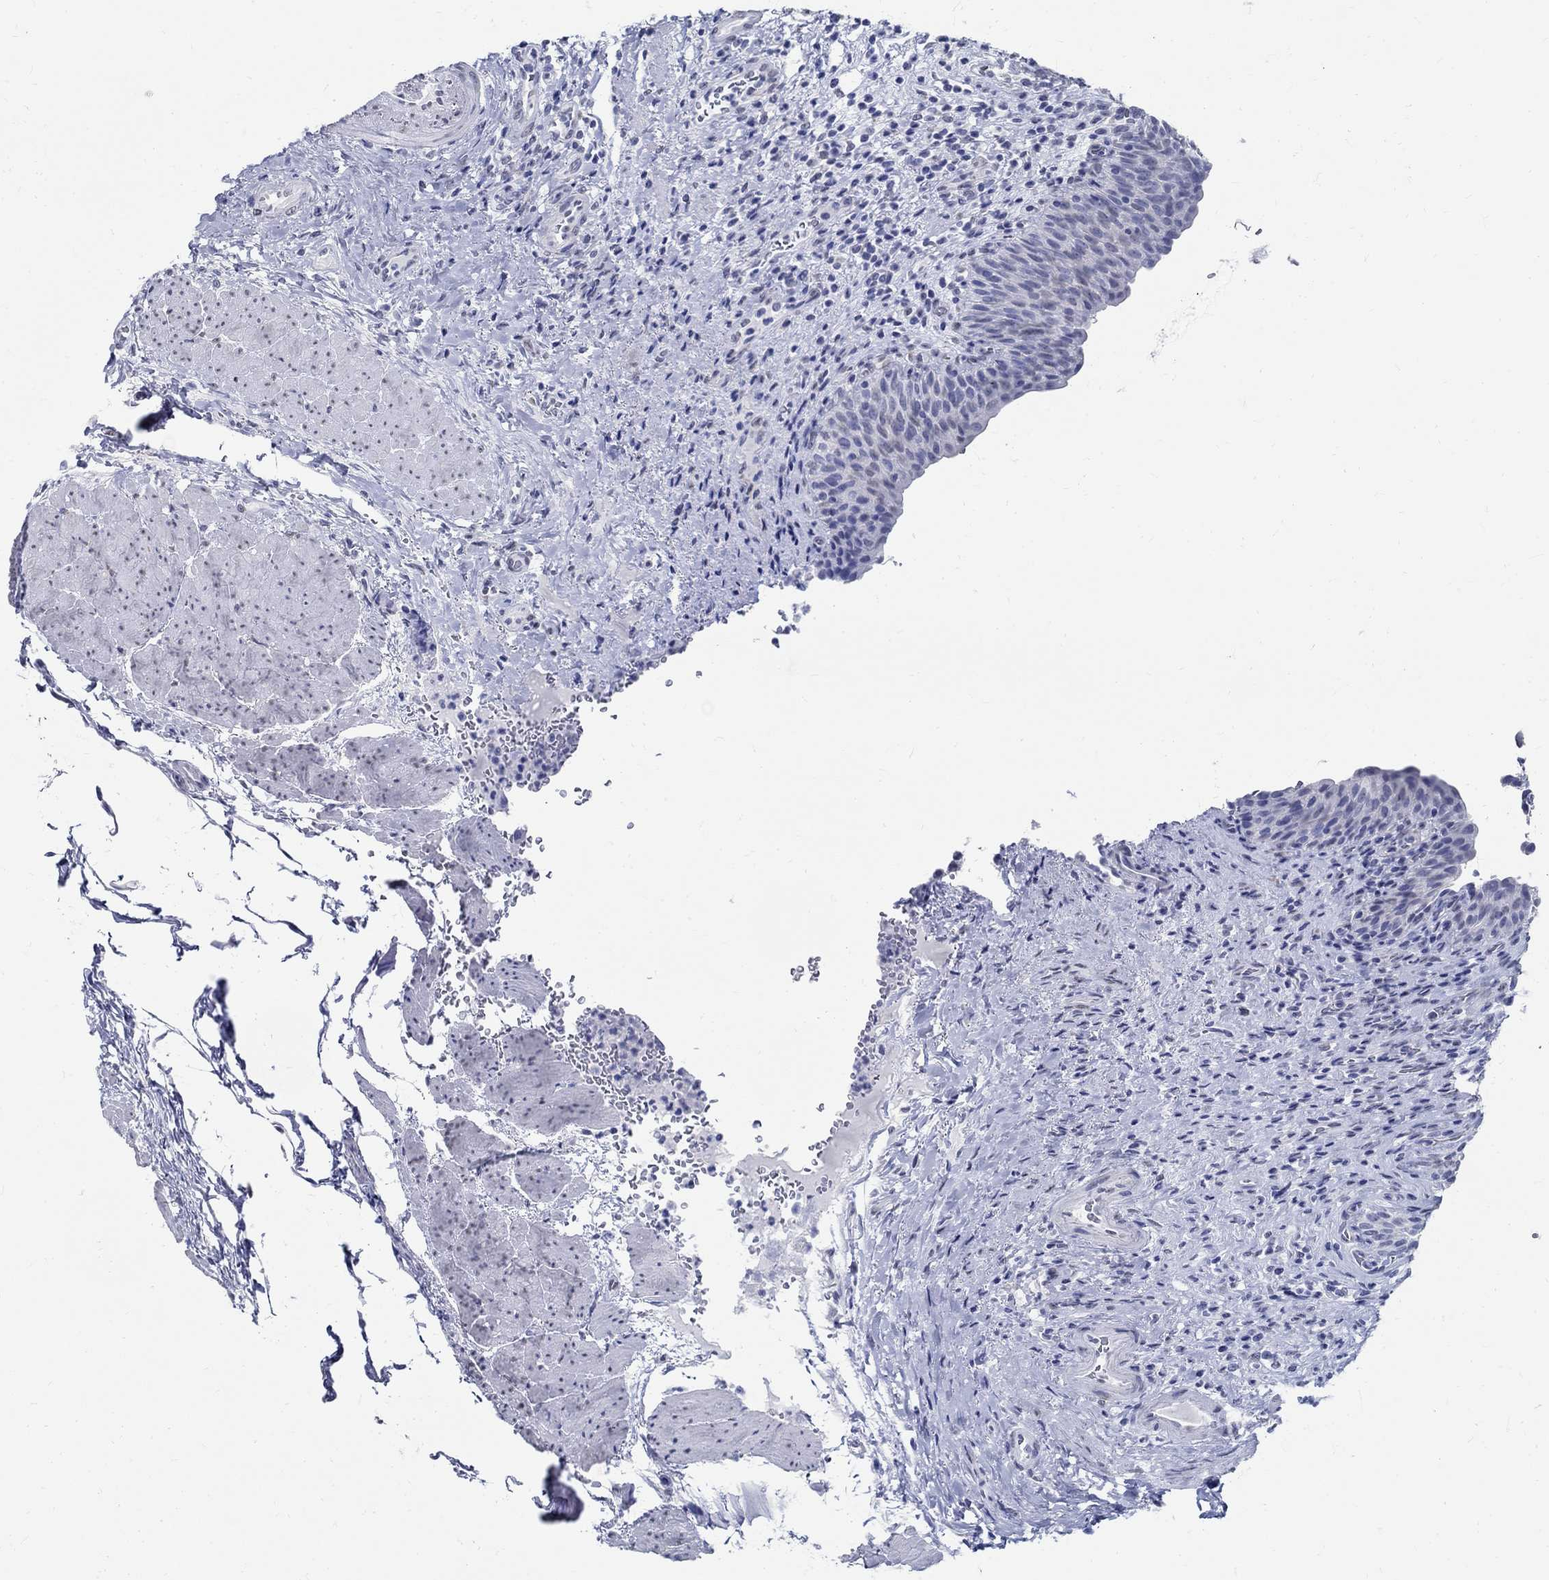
{"staining": {"intensity": "negative", "quantity": "none", "location": "none"}, "tissue": "urinary bladder", "cell_type": "Urothelial cells", "image_type": "normal", "snomed": [{"axis": "morphology", "description": "Normal tissue, NOS"}, {"axis": "topography", "description": "Urinary bladder"}], "caption": "Urothelial cells show no significant staining in unremarkable urinary bladder. (DAB (3,3'-diaminobenzidine) IHC with hematoxylin counter stain).", "gene": "TSPAN16", "patient": {"sex": "male", "age": 66}}